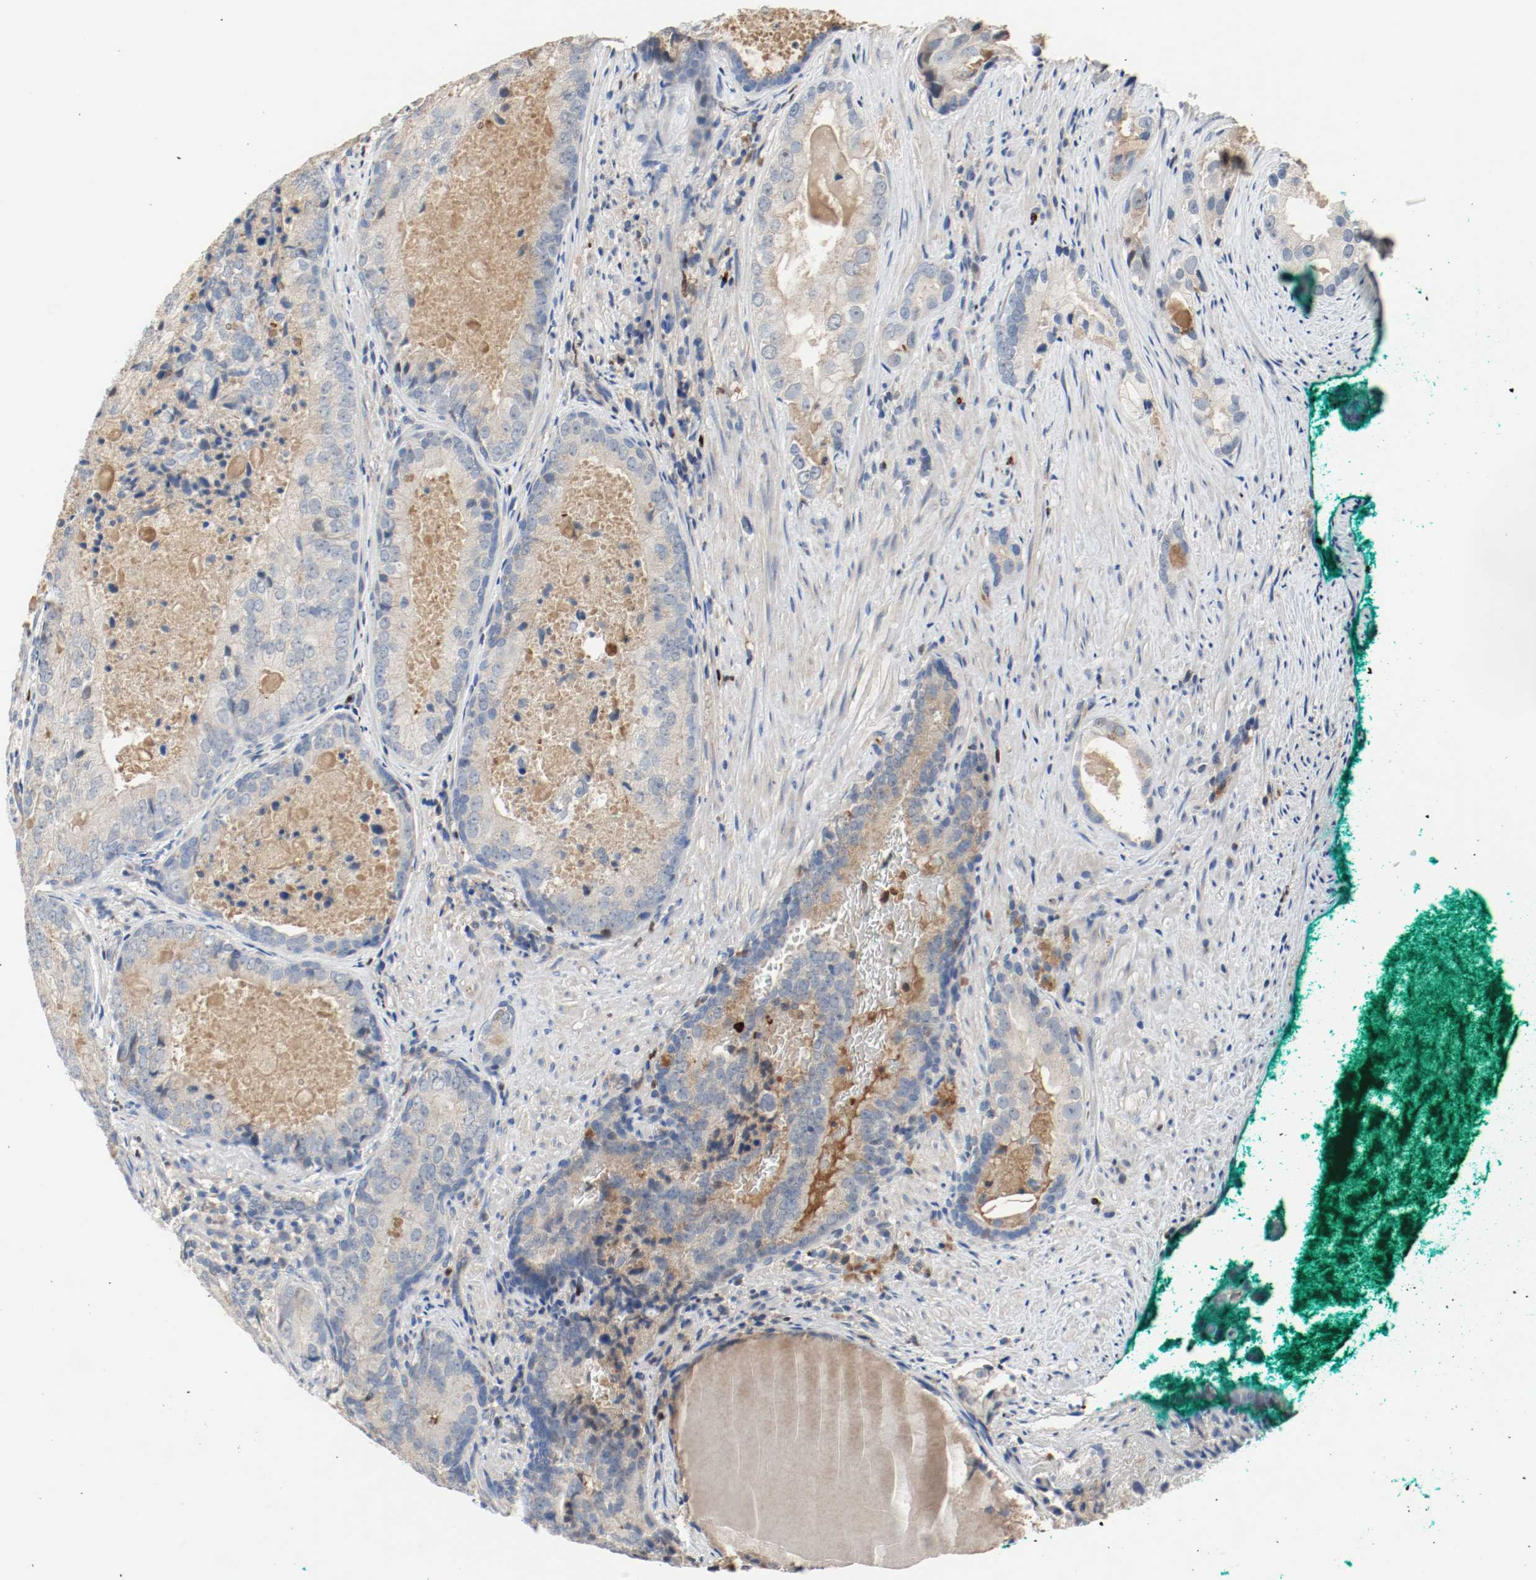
{"staining": {"intensity": "weak", "quantity": "<25%", "location": "cytoplasmic/membranous"}, "tissue": "prostate cancer", "cell_type": "Tumor cells", "image_type": "cancer", "snomed": [{"axis": "morphology", "description": "Adenocarcinoma, High grade"}, {"axis": "topography", "description": "Prostate"}], "caption": "Adenocarcinoma (high-grade) (prostate) was stained to show a protein in brown. There is no significant staining in tumor cells.", "gene": "BLK", "patient": {"sex": "male", "age": 66}}